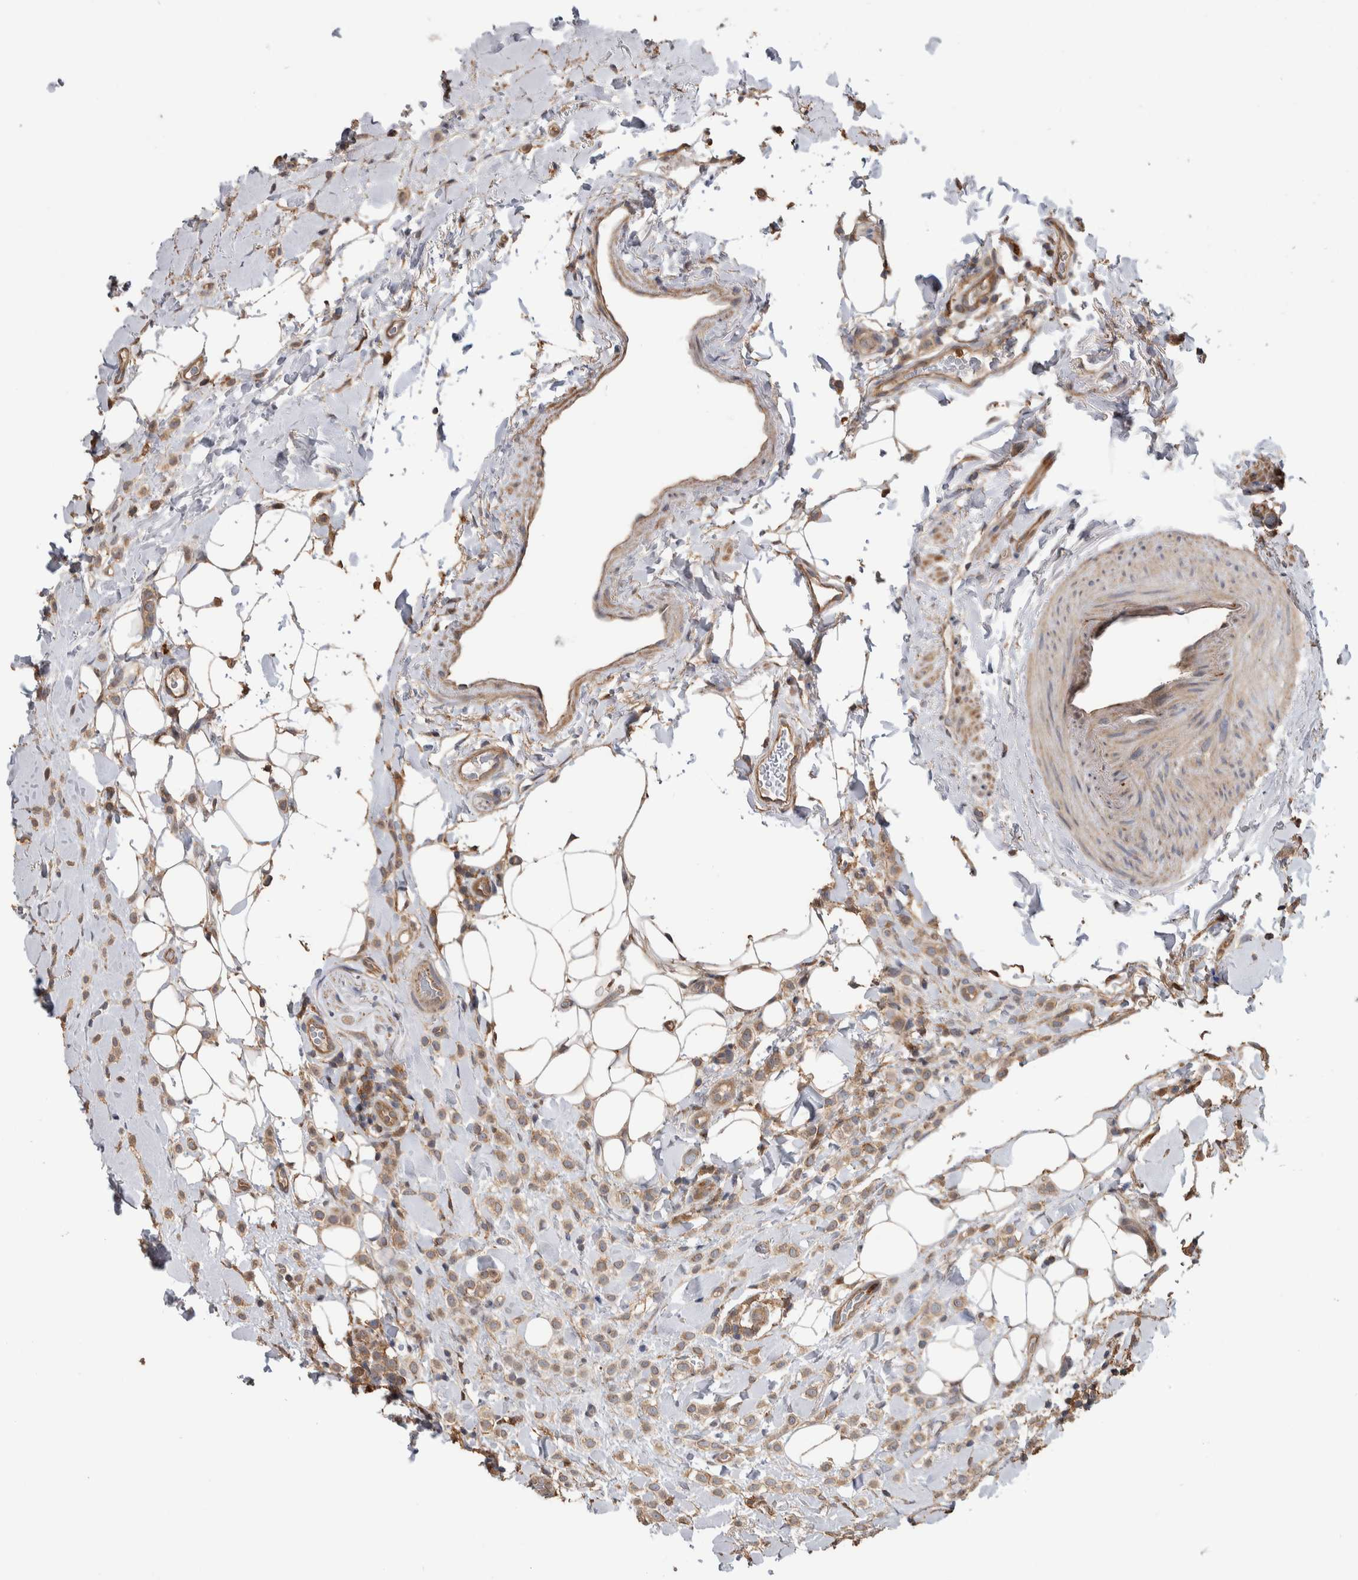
{"staining": {"intensity": "weak", "quantity": ">75%", "location": "cytoplasmic/membranous"}, "tissue": "breast cancer", "cell_type": "Tumor cells", "image_type": "cancer", "snomed": [{"axis": "morphology", "description": "Normal tissue, NOS"}, {"axis": "morphology", "description": "Lobular carcinoma"}, {"axis": "topography", "description": "Breast"}], "caption": "Protein staining of breast cancer tissue reveals weak cytoplasmic/membranous expression in approximately >75% of tumor cells.", "gene": "SDCBP", "patient": {"sex": "female", "age": 50}}